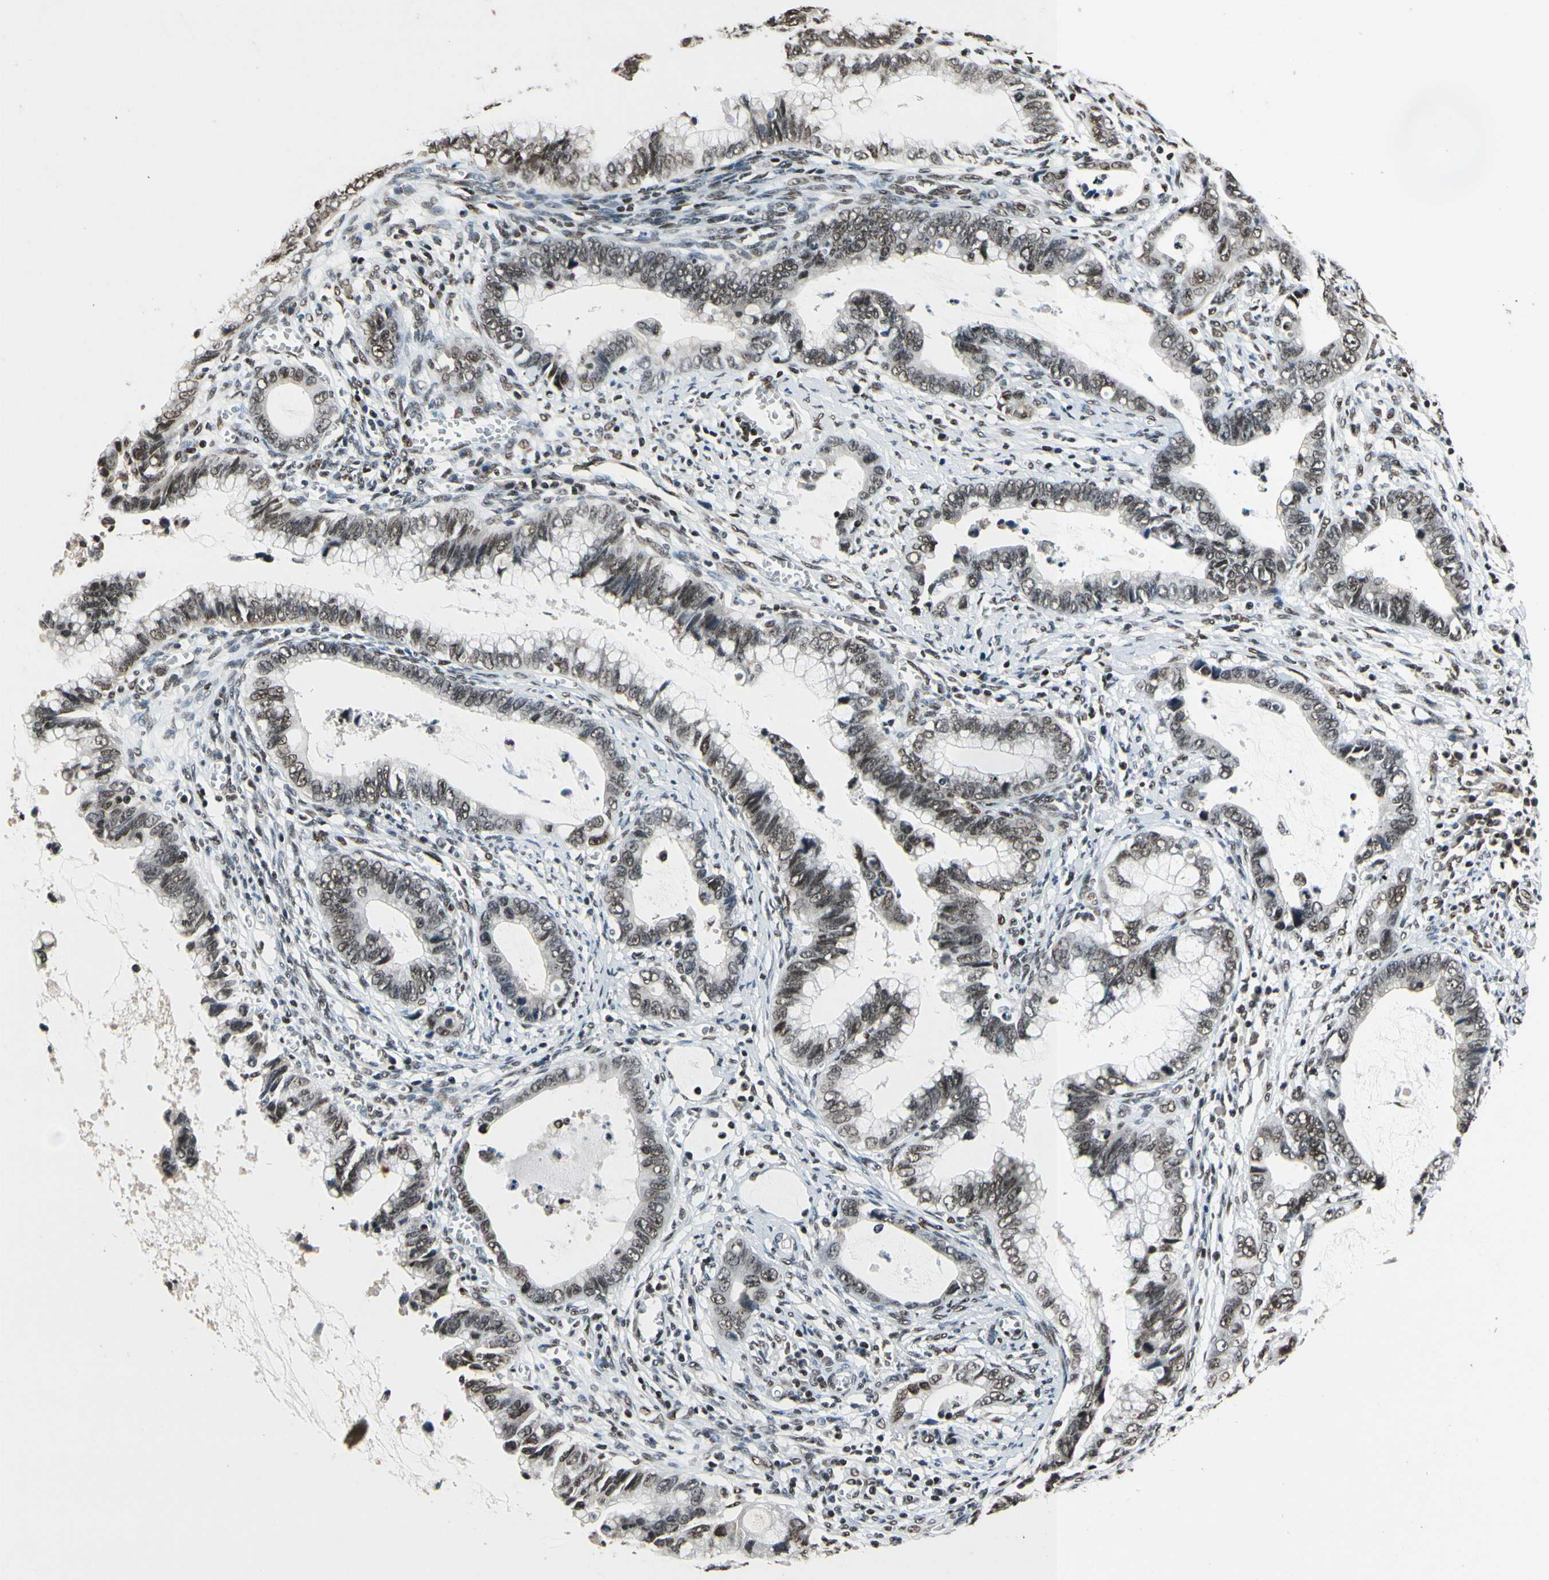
{"staining": {"intensity": "moderate", "quantity": ">75%", "location": "nuclear"}, "tissue": "cervical cancer", "cell_type": "Tumor cells", "image_type": "cancer", "snomed": [{"axis": "morphology", "description": "Adenocarcinoma, NOS"}, {"axis": "topography", "description": "Cervix"}], "caption": "Immunohistochemistry photomicrograph of neoplastic tissue: human cervical adenocarcinoma stained using IHC displays medium levels of moderate protein expression localized specifically in the nuclear of tumor cells, appearing as a nuclear brown color.", "gene": "RECQL", "patient": {"sex": "female", "age": 44}}